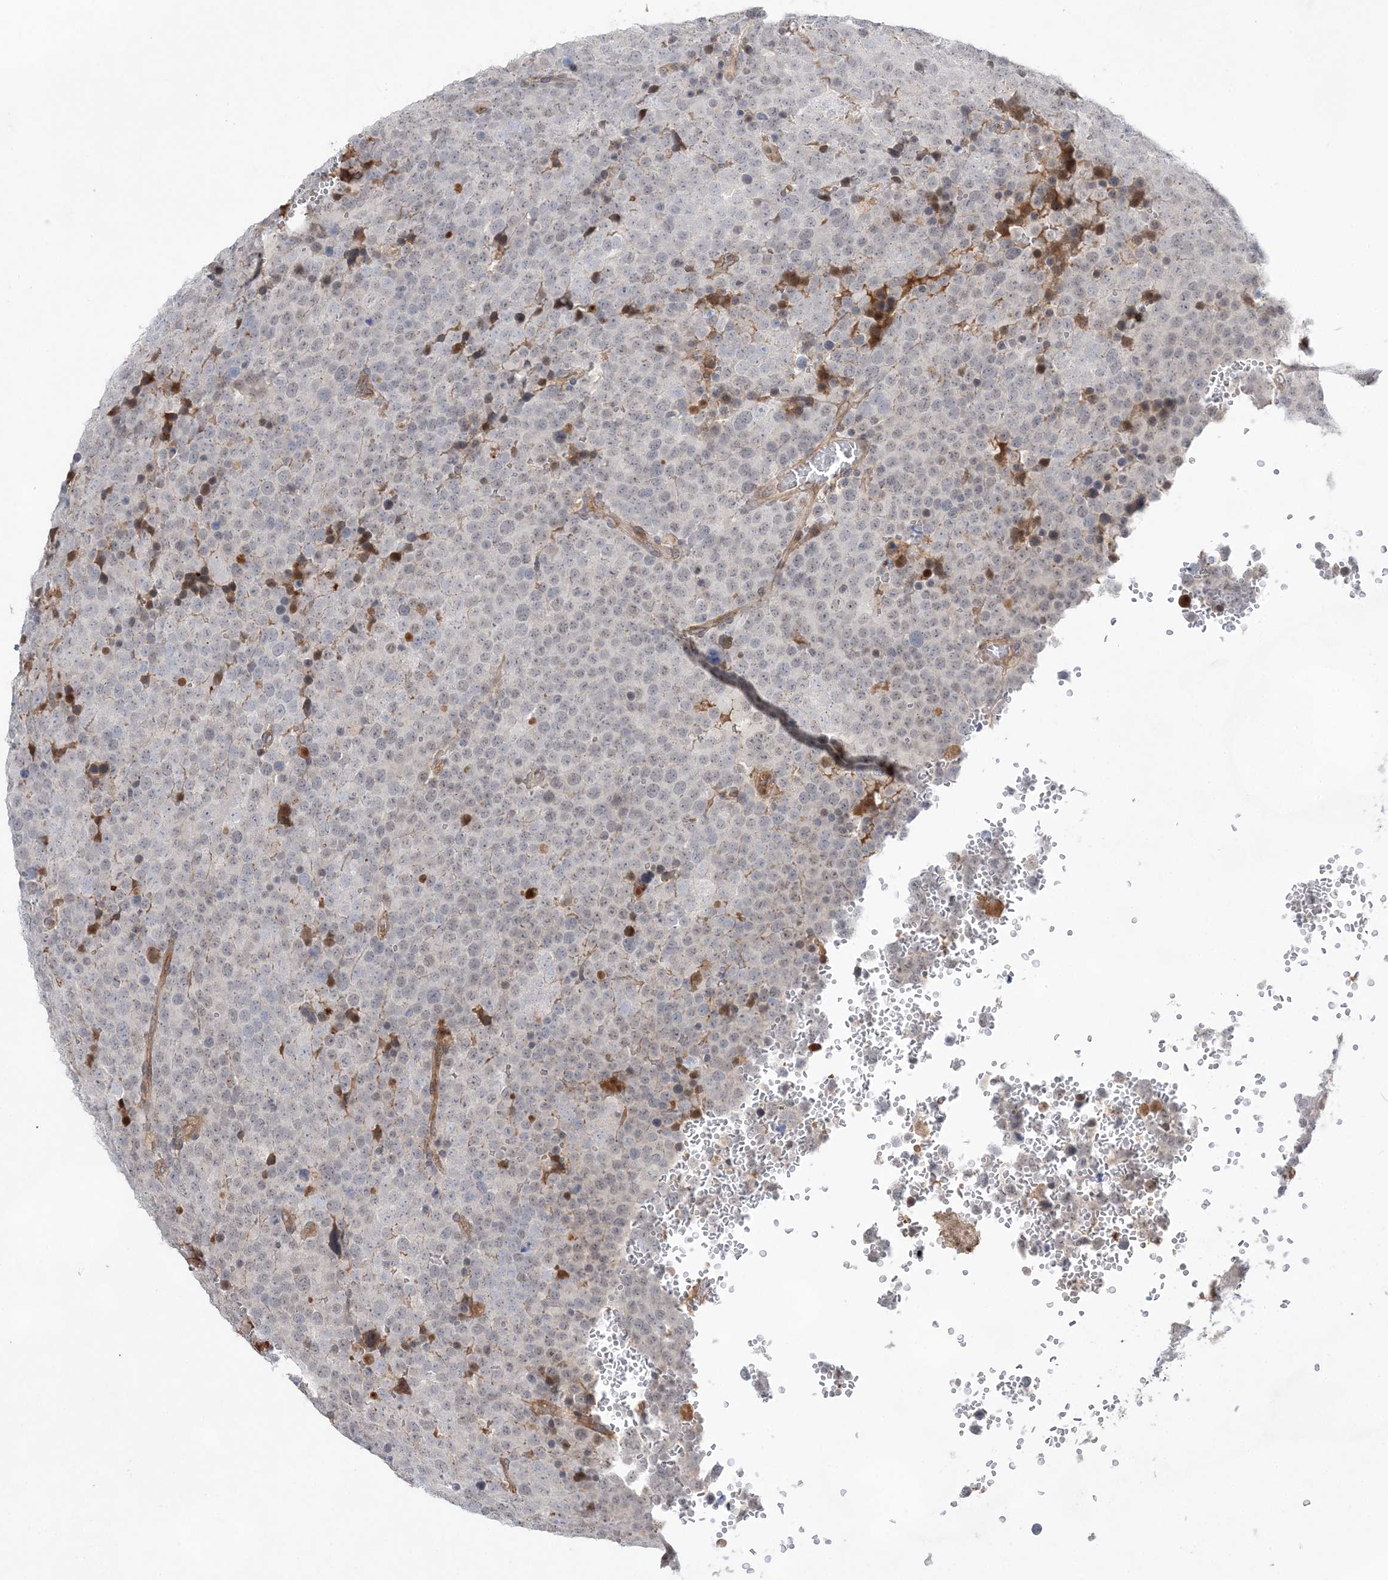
{"staining": {"intensity": "negative", "quantity": "none", "location": "none"}, "tissue": "testis cancer", "cell_type": "Tumor cells", "image_type": "cancer", "snomed": [{"axis": "morphology", "description": "Seminoma, NOS"}, {"axis": "topography", "description": "Testis"}], "caption": "High power microscopy histopathology image of an IHC photomicrograph of testis seminoma, revealing no significant staining in tumor cells.", "gene": "TMEM132B", "patient": {"sex": "male", "age": 71}}